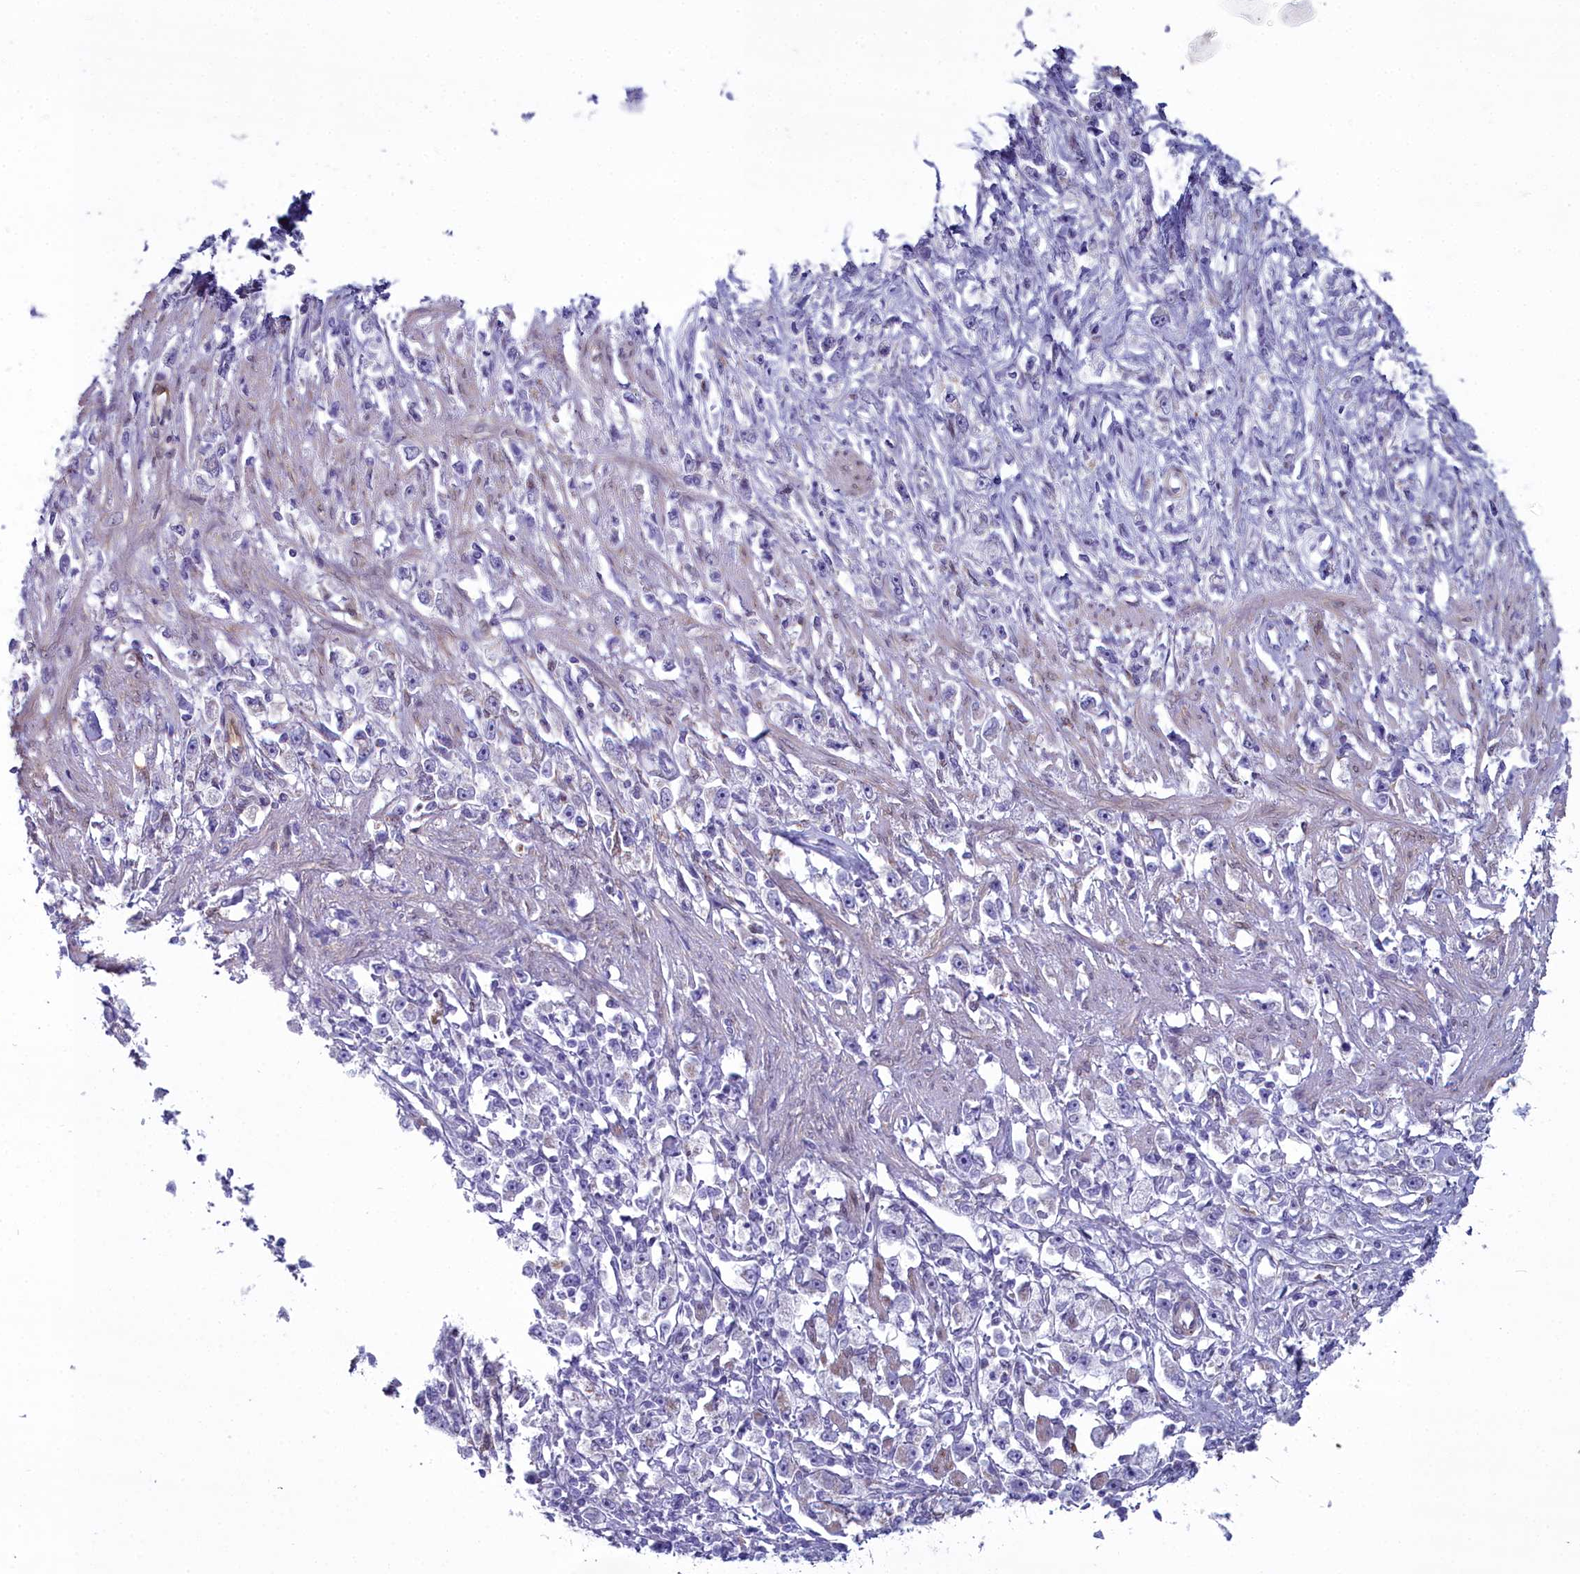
{"staining": {"intensity": "negative", "quantity": "none", "location": "none"}, "tissue": "stomach cancer", "cell_type": "Tumor cells", "image_type": "cancer", "snomed": [{"axis": "morphology", "description": "Adenocarcinoma, NOS"}, {"axis": "topography", "description": "Stomach"}], "caption": "DAB (3,3'-diaminobenzidine) immunohistochemical staining of human stomach cancer (adenocarcinoma) exhibits no significant expression in tumor cells.", "gene": "PPP1R14A", "patient": {"sex": "female", "age": 59}}